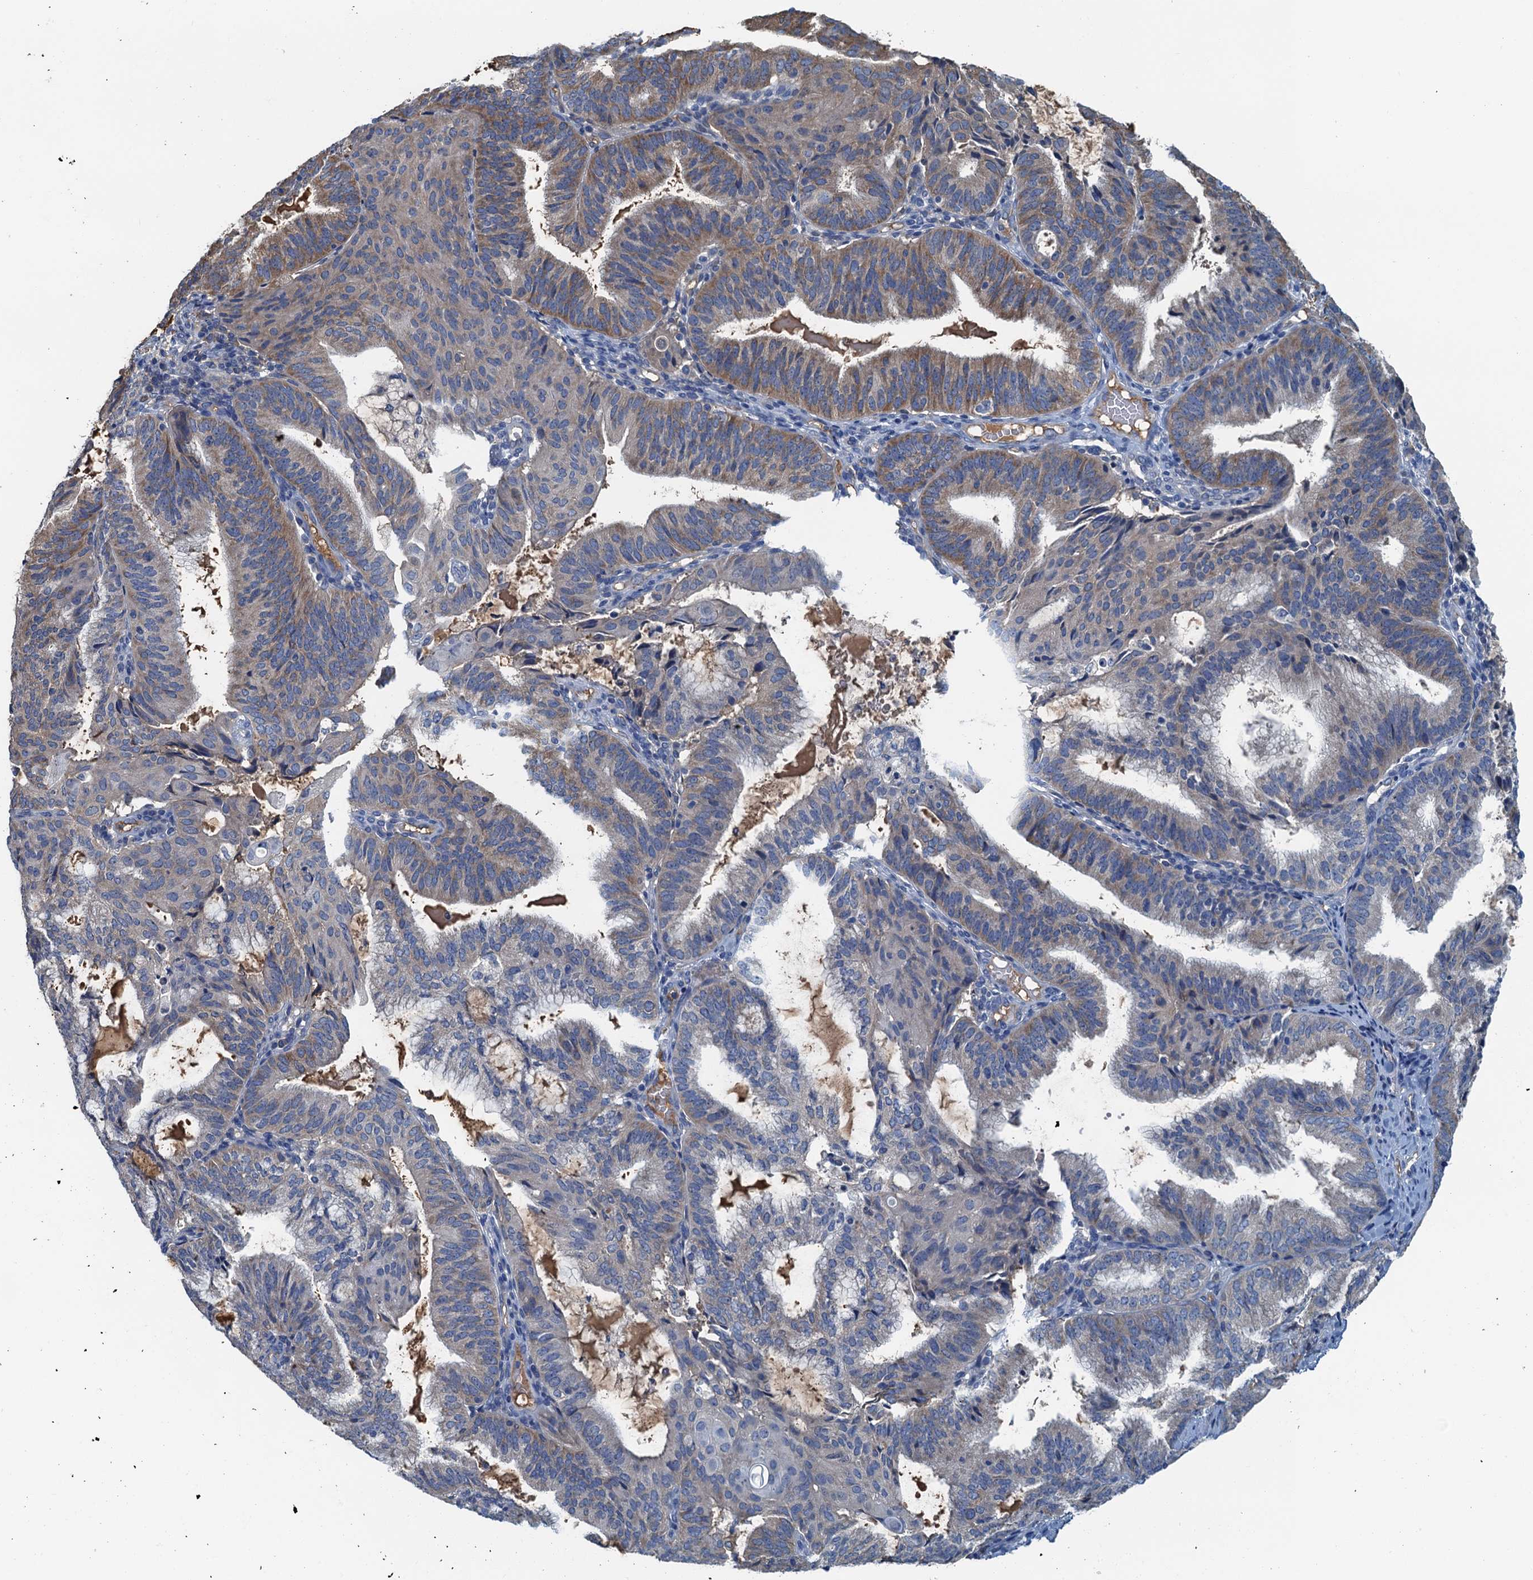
{"staining": {"intensity": "moderate", "quantity": "<25%", "location": "cytoplasmic/membranous"}, "tissue": "endometrial cancer", "cell_type": "Tumor cells", "image_type": "cancer", "snomed": [{"axis": "morphology", "description": "Adenocarcinoma, NOS"}, {"axis": "topography", "description": "Endometrium"}], "caption": "Protein expression analysis of adenocarcinoma (endometrial) shows moderate cytoplasmic/membranous expression in about <25% of tumor cells.", "gene": "LSM14B", "patient": {"sex": "female", "age": 49}}